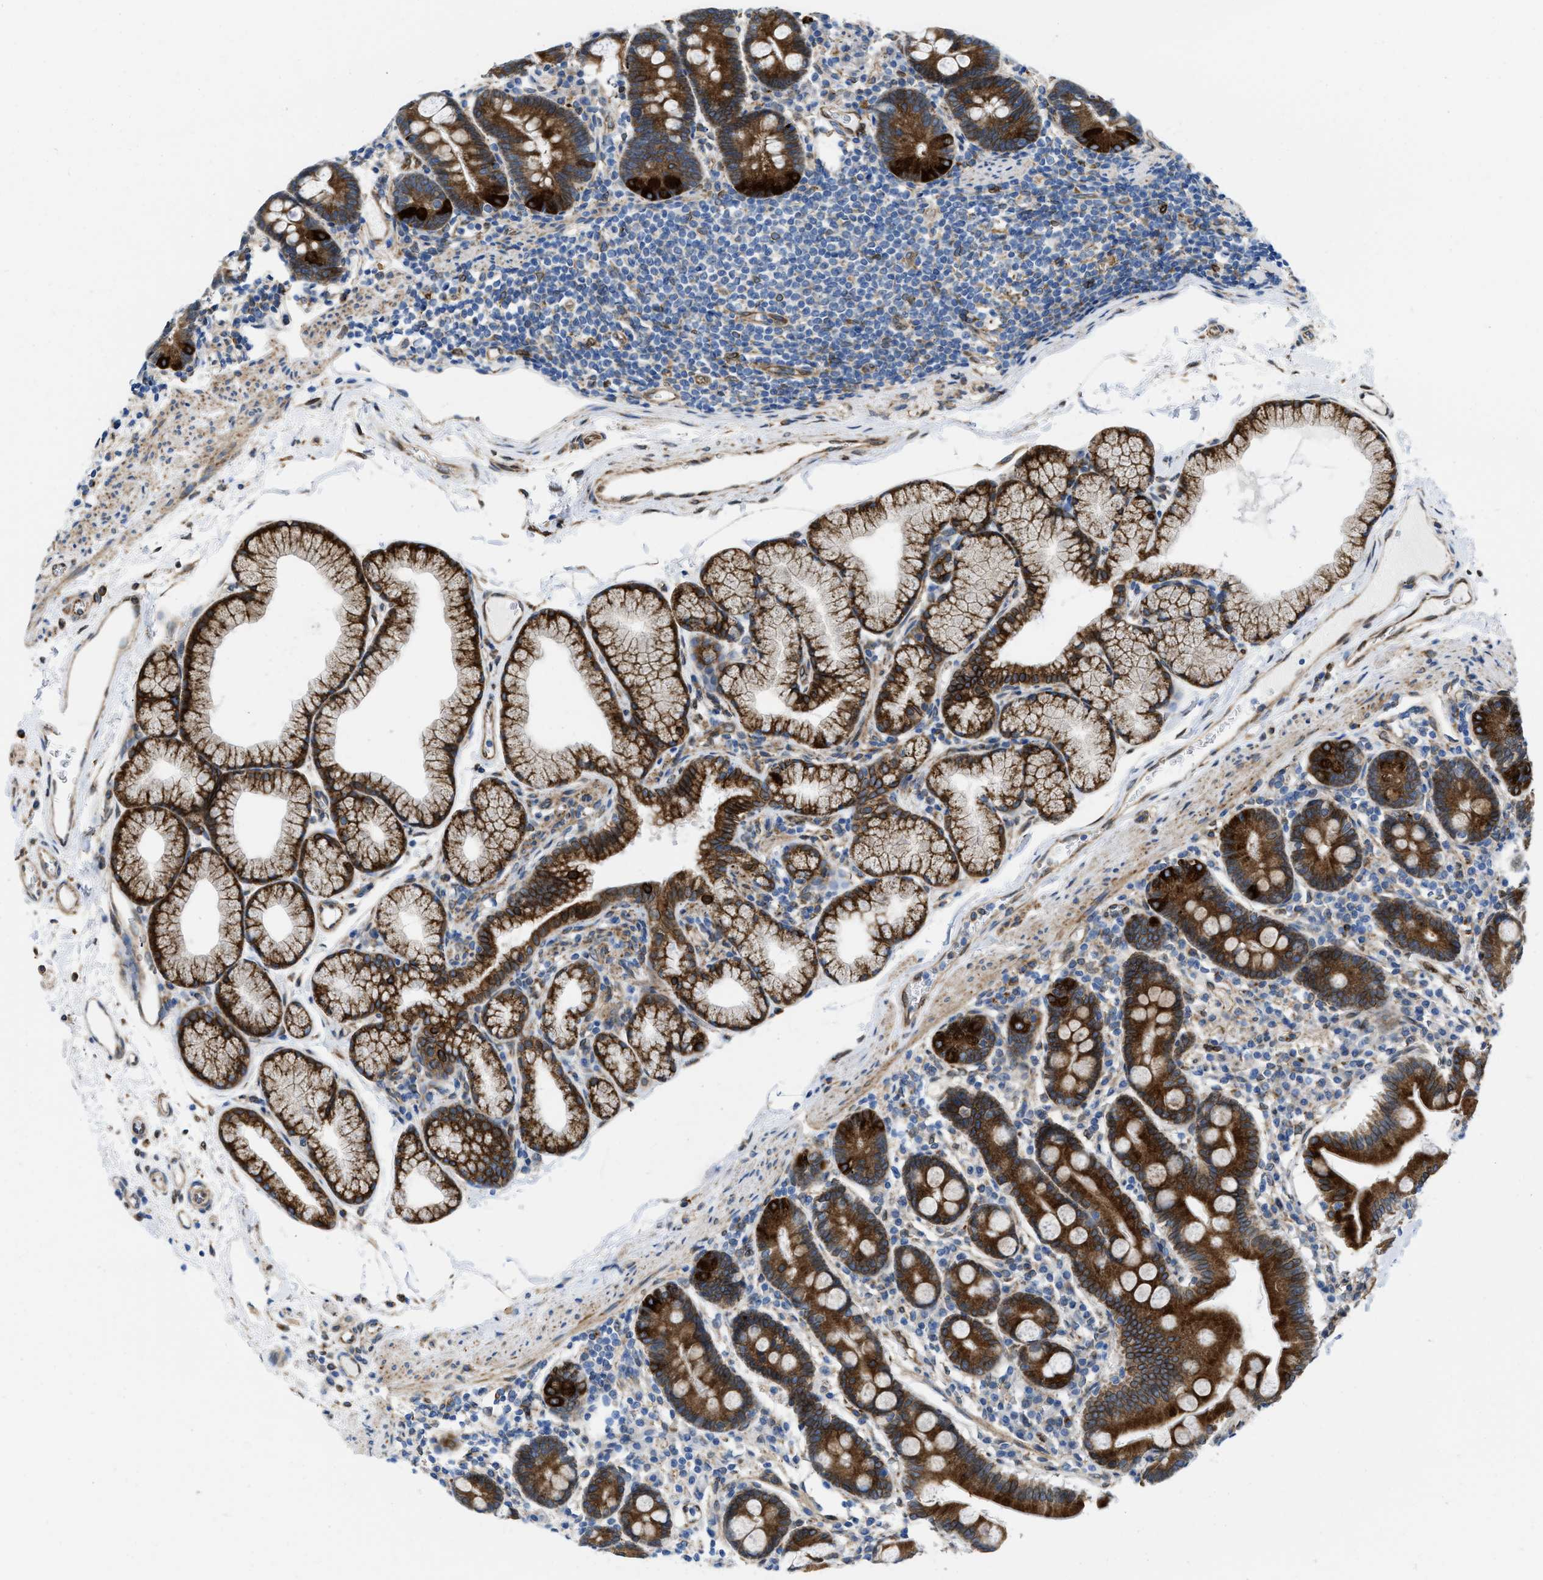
{"staining": {"intensity": "strong", "quantity": ">75%", "location": "cytoplasmic/membranous"}, "tissue": "duodenum", "cell_type": "Glandular cells", "image_type": "normal", "snomed": [{"axis": "morphology", "description": "Normal tissue, NOS"}, {"axis": "topography", "description": "Duodenum"}], "caption": "Duodenum stained with DAB IHC demonstrates high levels of strong cytoplasmic/membranous positivity in about >75% of glandular cells. (DAB (3,3'-diaminobenzidine) IHC, brown staining for protein, blue staining for nuclei).", "gene": "ERLIN2", "patient": {"sex": "male", "age": 50}}